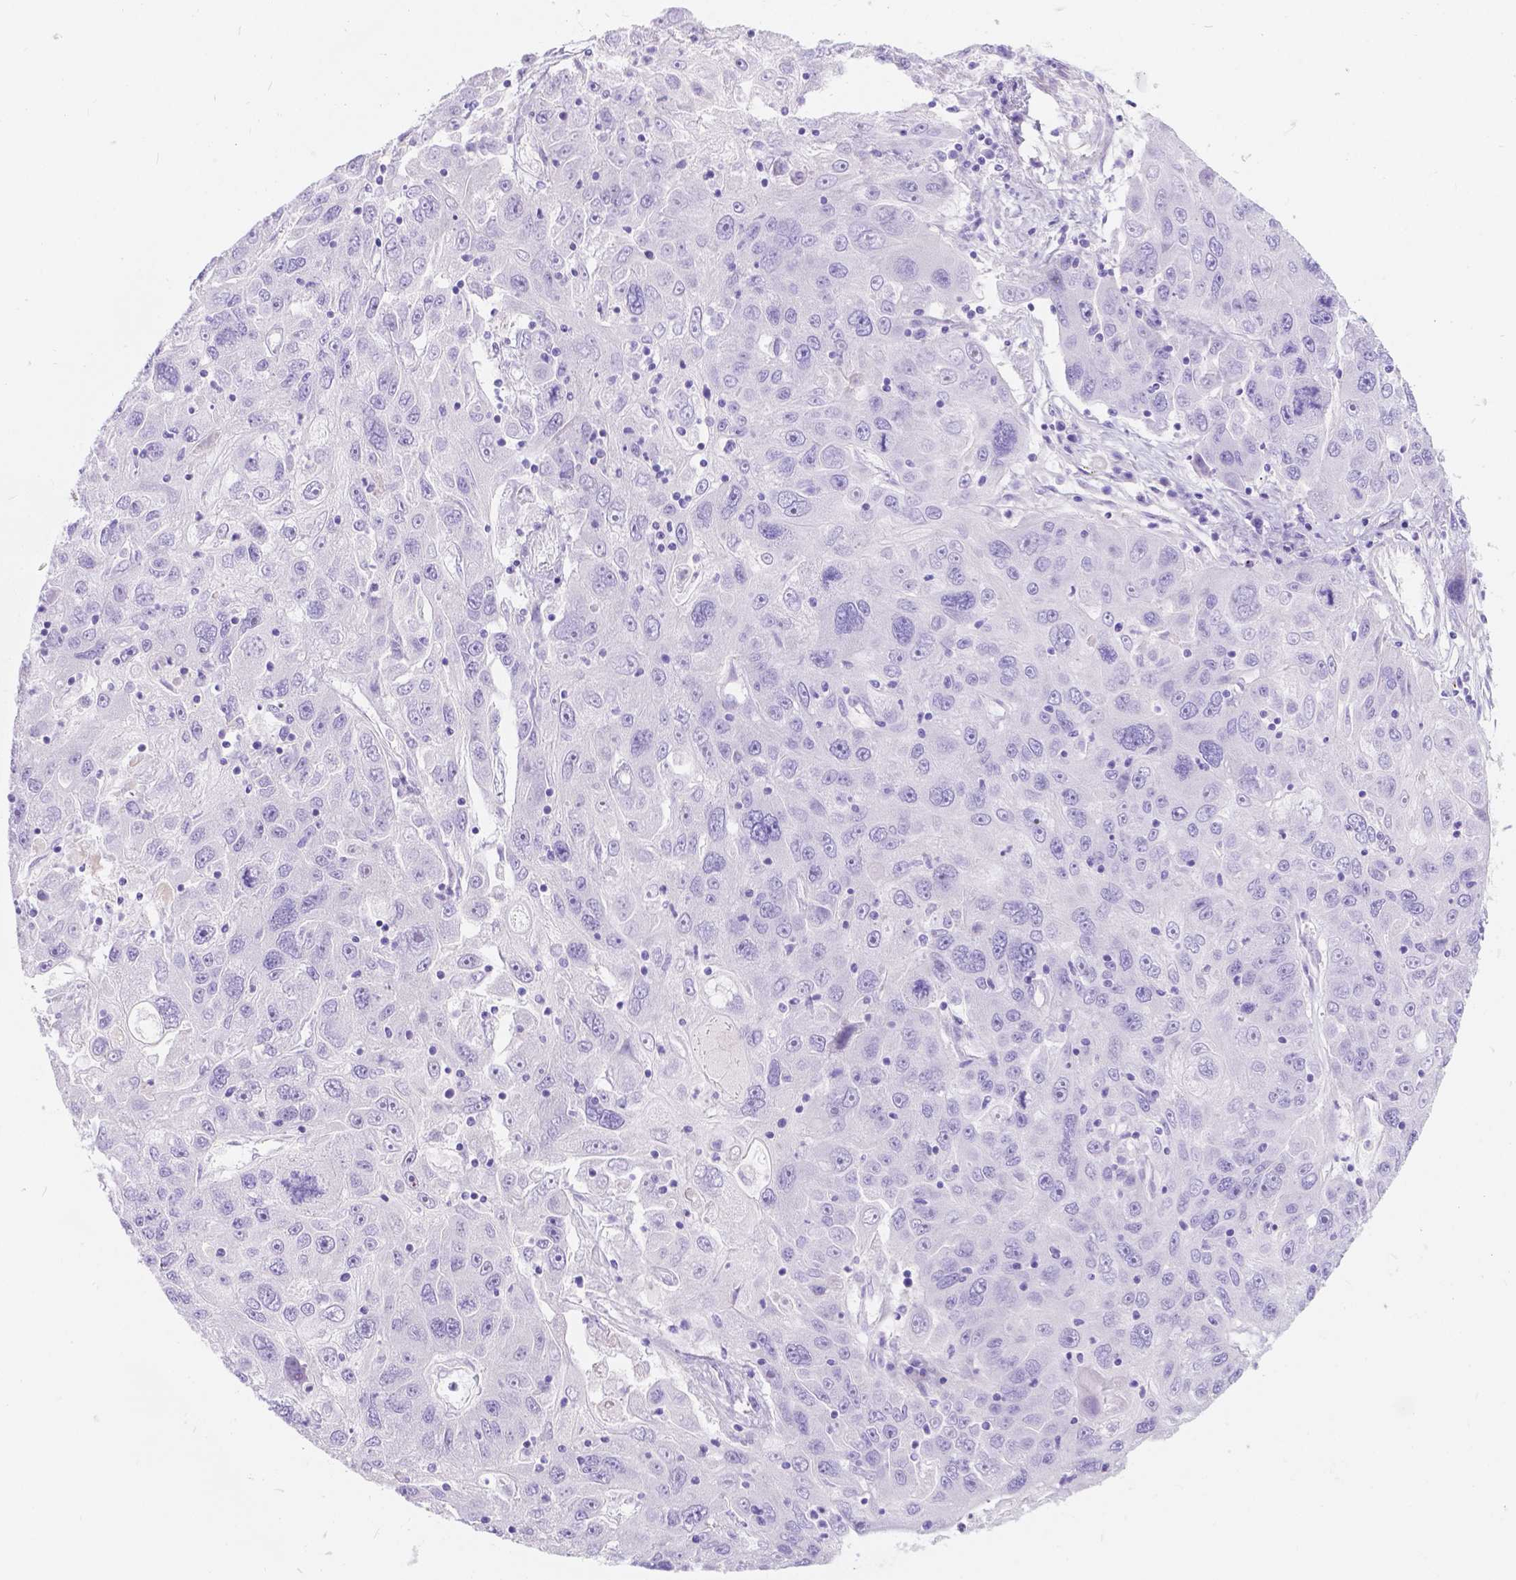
{"staining": {"intensity": "negative", "quantity": "none", "location": "none"}, "tissue": "stomach cancer", "cell_type": "Tumor cells", "image_type": "cancer", "snomed": [{"axis": "morphology", "description": "Adenocarcinoma, NOS"}, {"axis": "topography", "description": "Stomach"}], "caption": "IHC image of neoplastic tissue: human stomach cancer (adenocarcinoma) stained with DAB (3,3'-diaminobenzidine) shows no significant protein staining in tumor cells.", "gene": "KLHL10", "patient": {"sex": "male", "age": 56}}